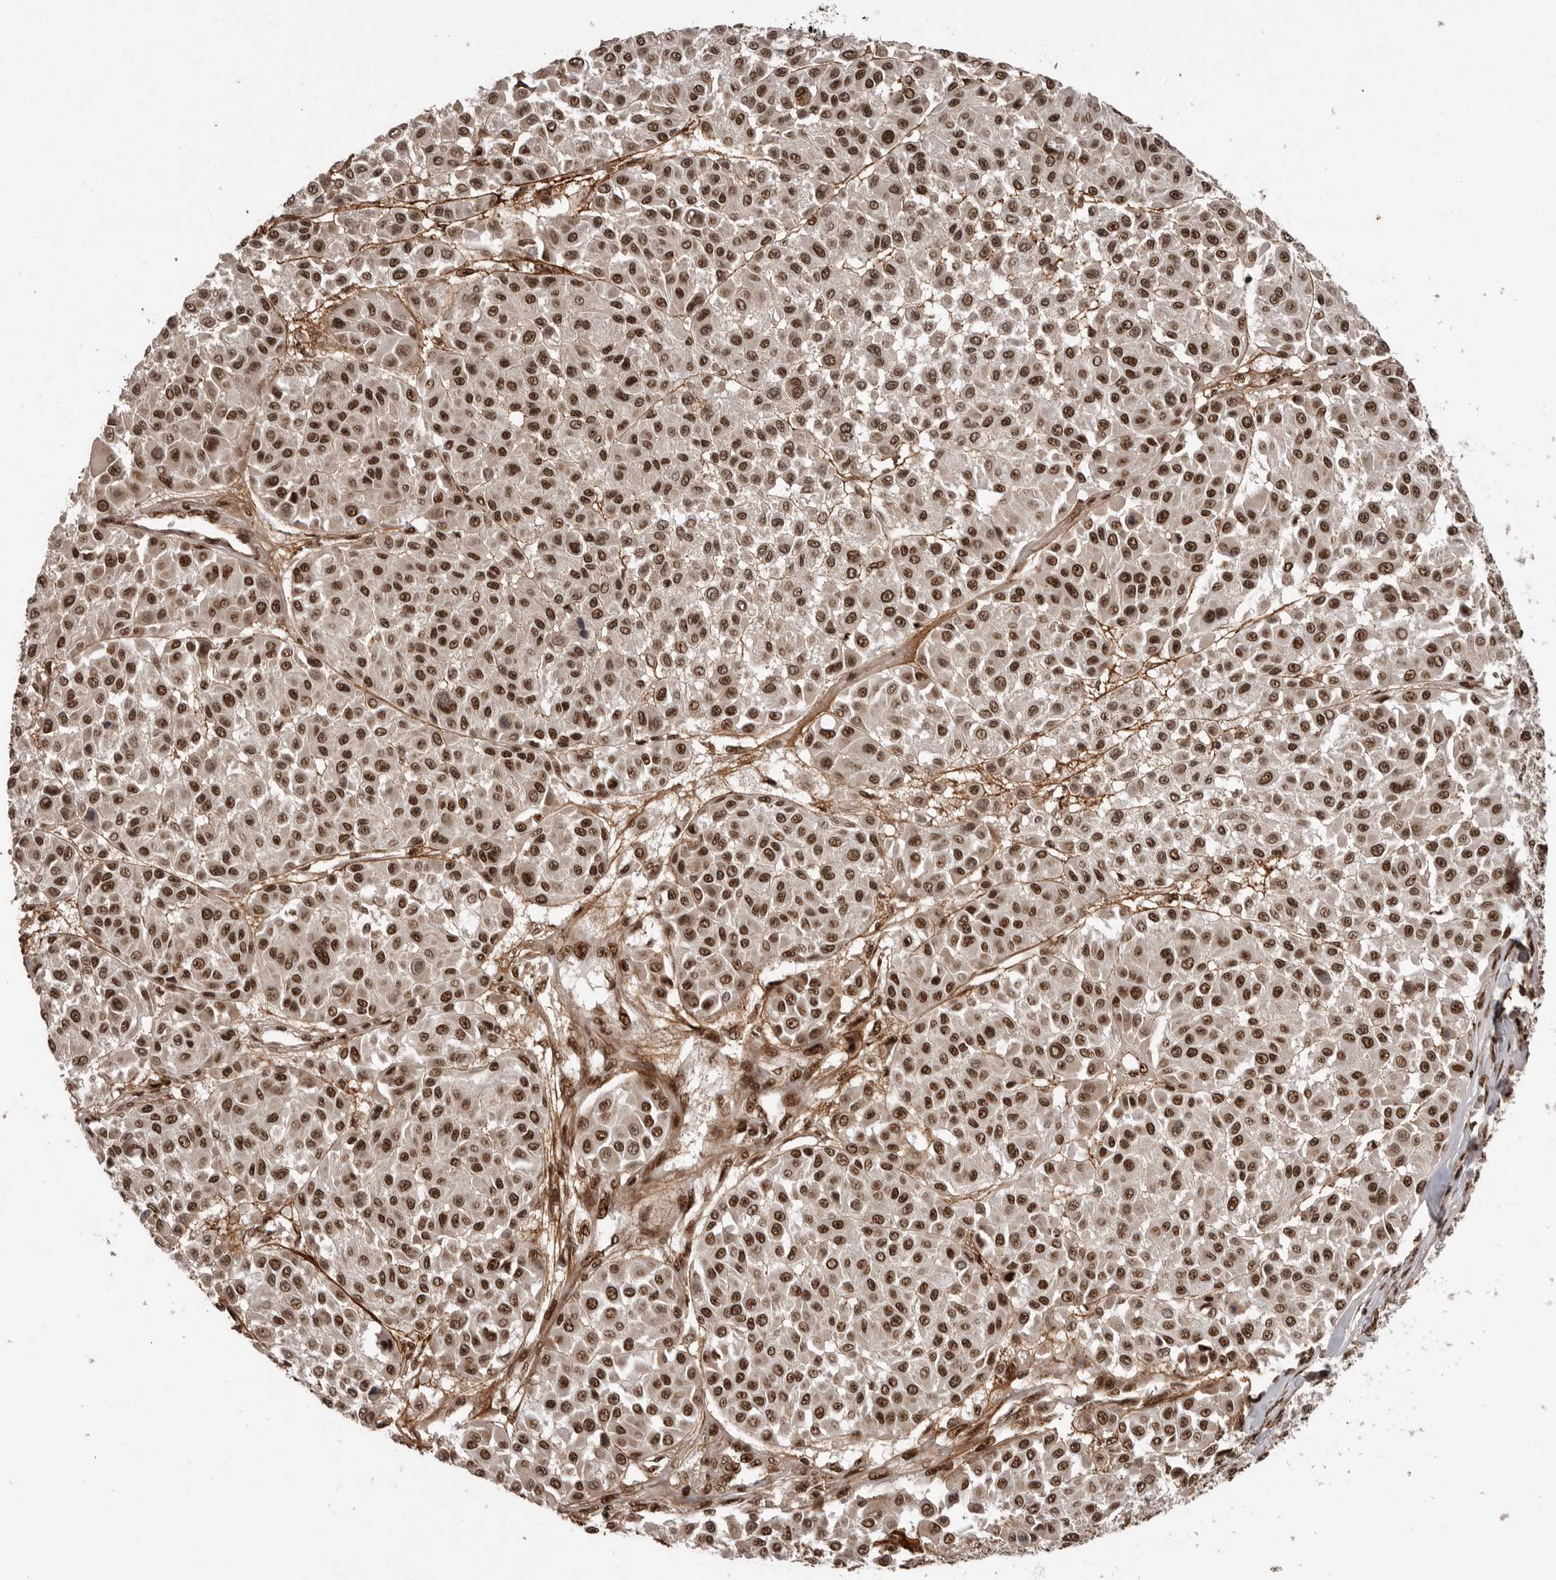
{"staining": {"intensity": "strong", "quantity": ">75%", "location": "nuclear"}, "tissue": "melanoma", "cell_type": "Tumor cells", "image_type": "cancer", "snomed": [{"axis": "morphology", "description": "Malignant melanoma, Metastatic site"}, {"axis": "topography", "description": "Soft tissue"}], "caption": "Immunohistochemistry (DAB) staining of human malignant melanoma (metastatic site) shows strong nuclear protein positivity in about >75% of tumor cells.", "gene": "PPP1R8", "patient": {"sex": "male", "age": 41}}